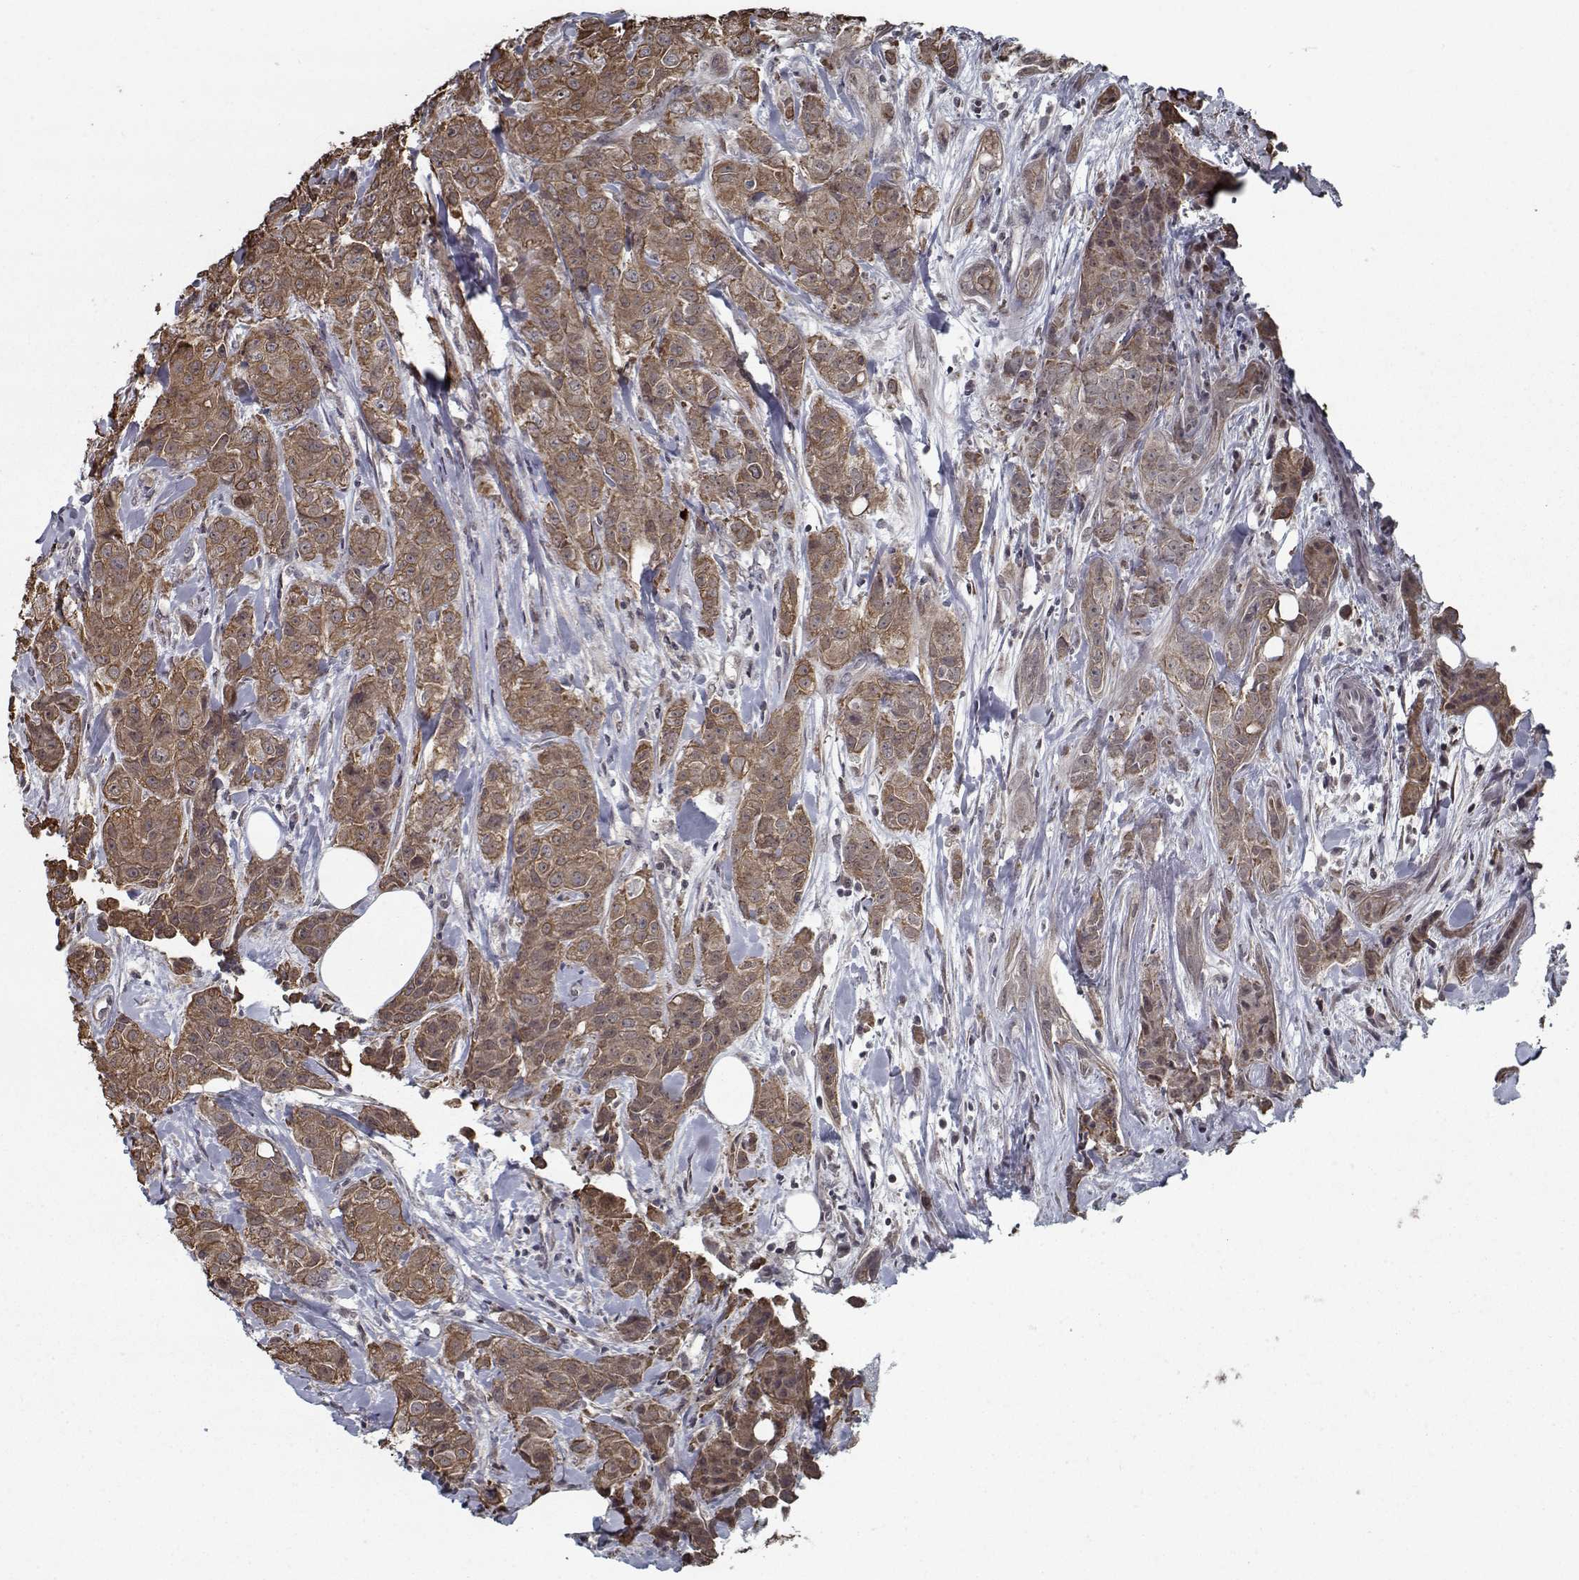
{"staining": {"intensity": "moderate", "quantity": ">75%", "location": "cytoplasmic/membranous"}, "tissue": "breast cancer", "cell_type": "Tumor cells", "image_type": "cancer", "snomed": [{"axis": "morphology", "description": "Duct carcinoma"}, {"axis": "topography", "description": "Breast"}], "caption": "DAB (3,3'-diaminobenzidine) immunohistochemical staining of breast infiltrating ductal carcinoma displays moderate cytoplasmic/membranous protein positivity in approximately >75% of tumor cells.", "gene": "NLK", "patient": {"sex": "female", "age": 43}}